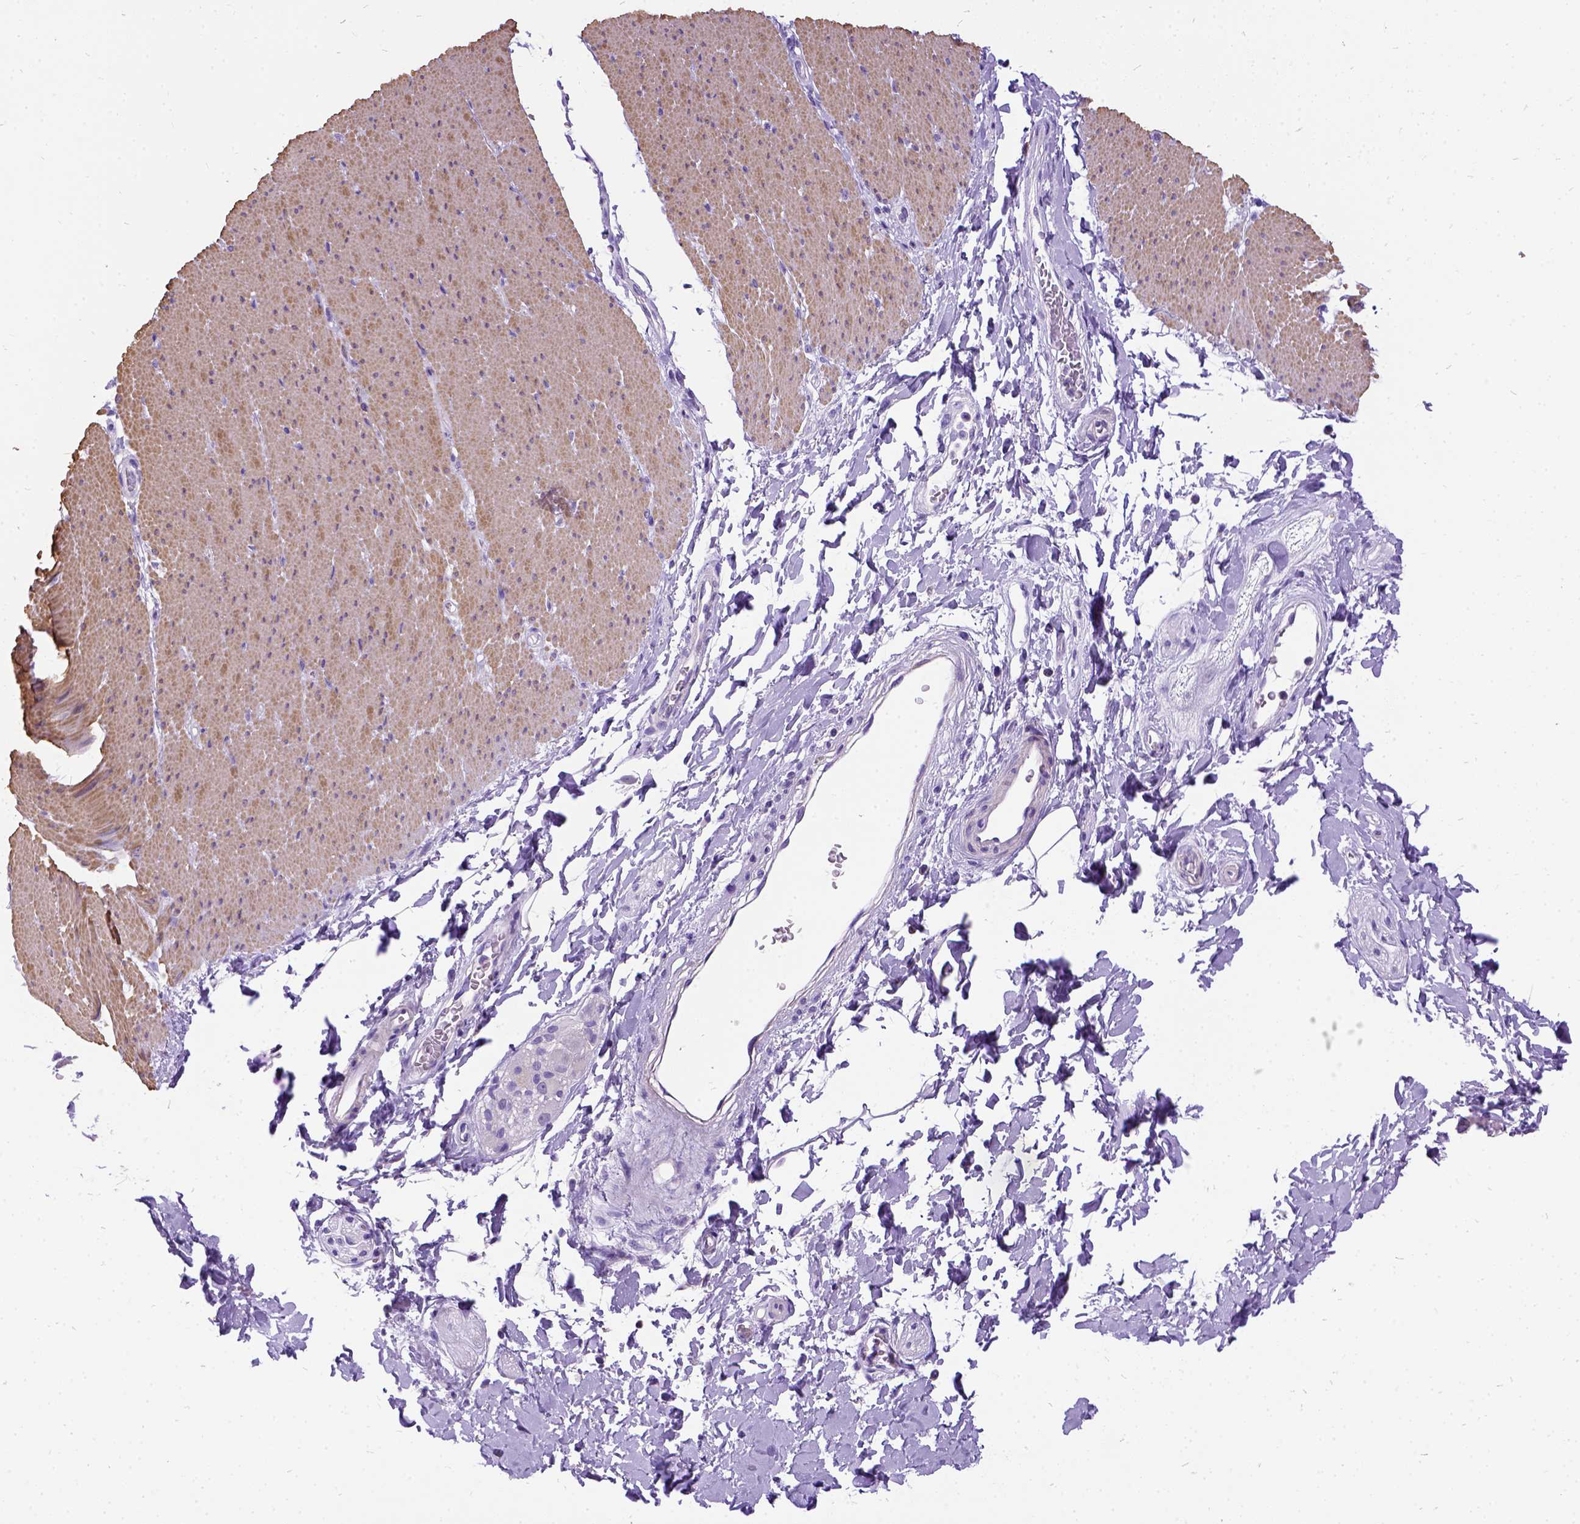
{"staining": {"intensity": "weak", "quantity": "25%-75%", "location": "cytoplasmic/membranous"}, "tissue": "smooth muscle", "cell_type": "Smooth muscle cells", "image_type": "normal", "snomed": [{"axis": "morphology", "description": "Normal tissue, NOS"}, {"axis": "topography", "description": "Smooth muscle"}, {"axis": "topography", "description": "Rectum"}], "caption": "Immunohistochemical staining of unremarkable smooth muscle demonstrates weak cytoplasmic/membranous protein staining in about 25%-75% of smooth muscle cells. (DAB (3,3'-diaminobenzidine) = brown stain, brightfield microscopy at high magnification).", "gene": "ENSG00000254979", "patient": {"sex": "male", "age": 53}}